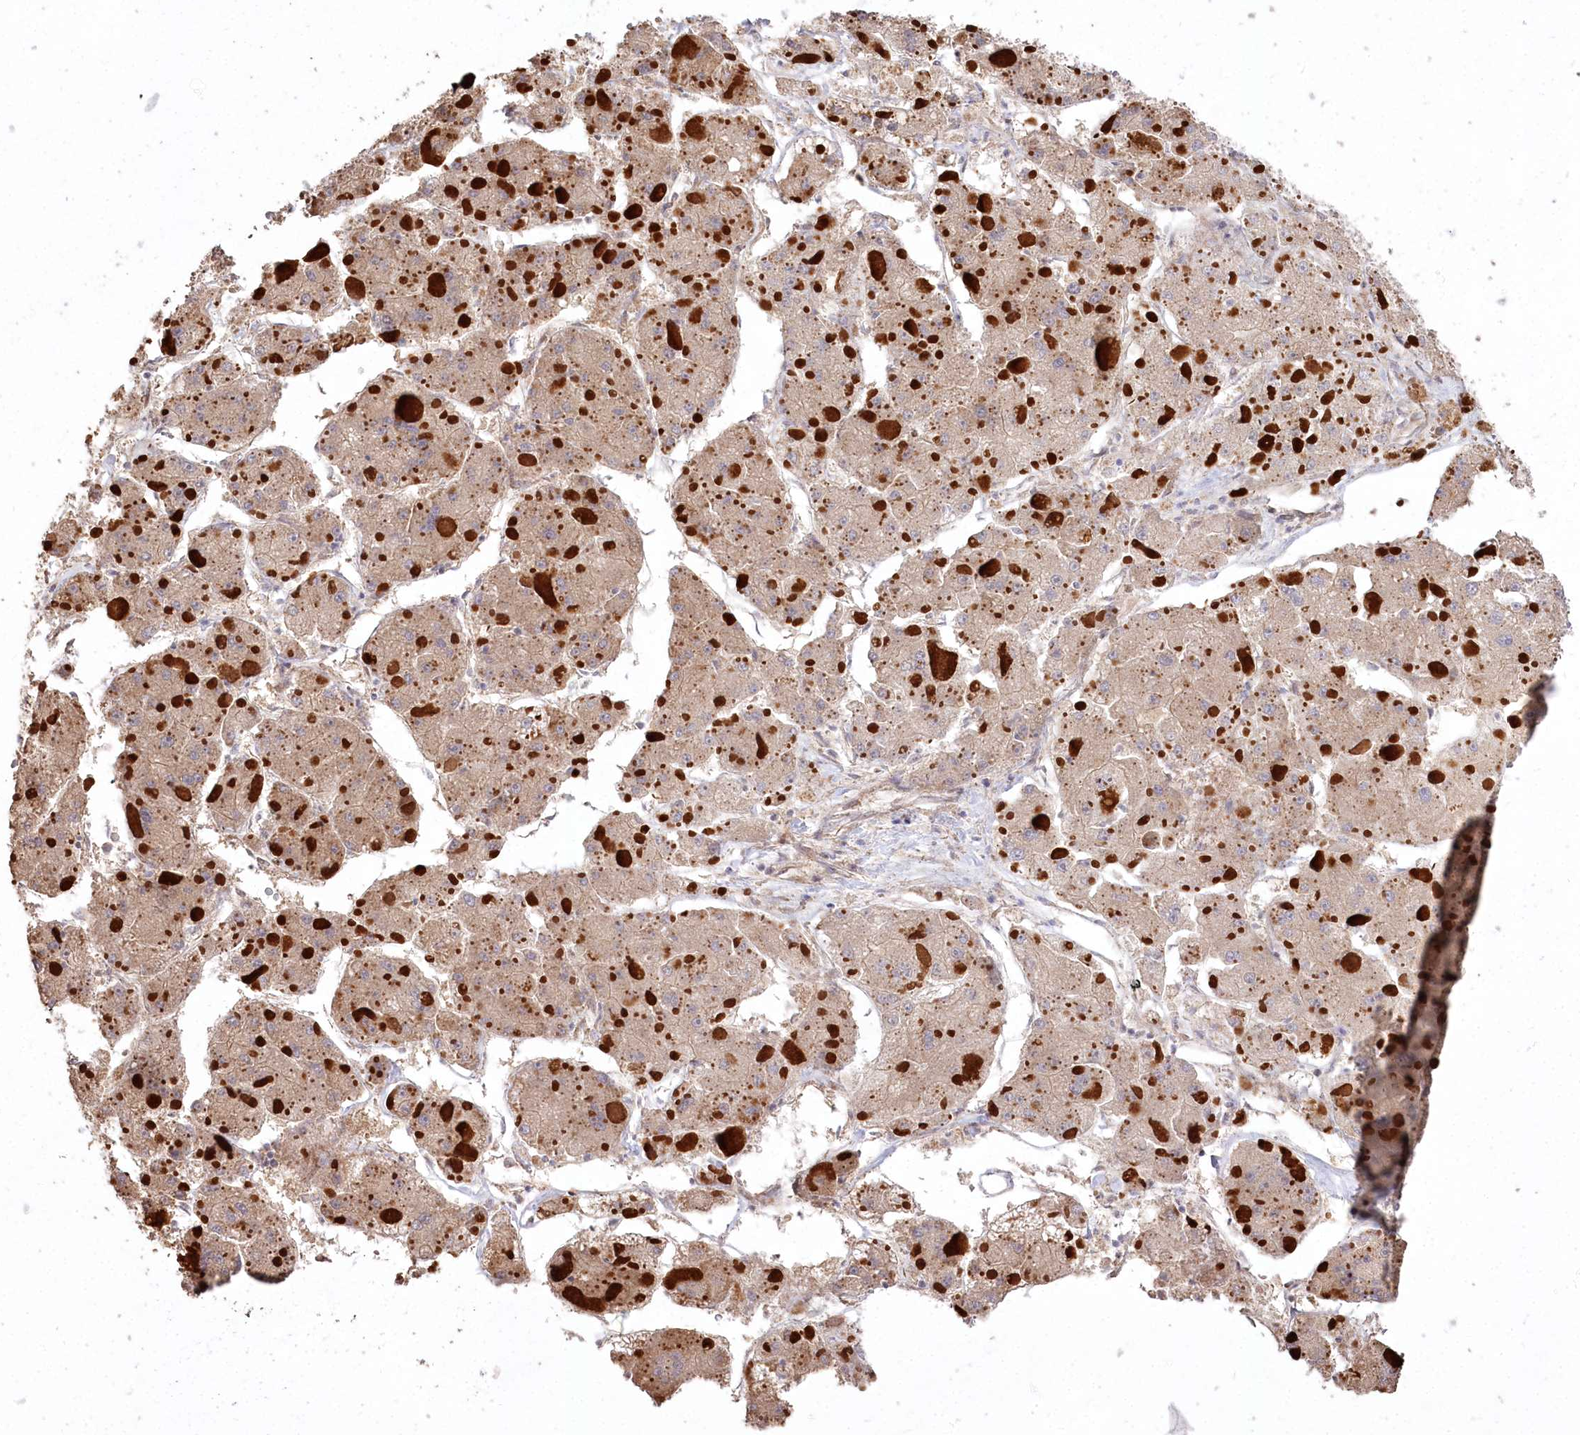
{"staining": {"intensity": "weak", "quantity": ">75%", "location": "cytoplasmic/membranous"}, "tissue": "liver cancer", "cell_type": "Tumor cells", "image_type": "cancer", "snomed": [{"axis": "morphology", "description": "Carcinoma, Hepatocellular, NOS"}, {"axis": "topography", "description": "Liver"}], "caption": "IHC micrograph of neoplastic tissue: liver cancer stained using immunohistochemistry reveals low levels of weak protein expression localized specifically in the cytoplasmic/membranous of tumor cells, appearing as a cytoplasmic/membranous brown color.", "gene": "PRSS53", "patient": {"sex": "female", "age": 73}}